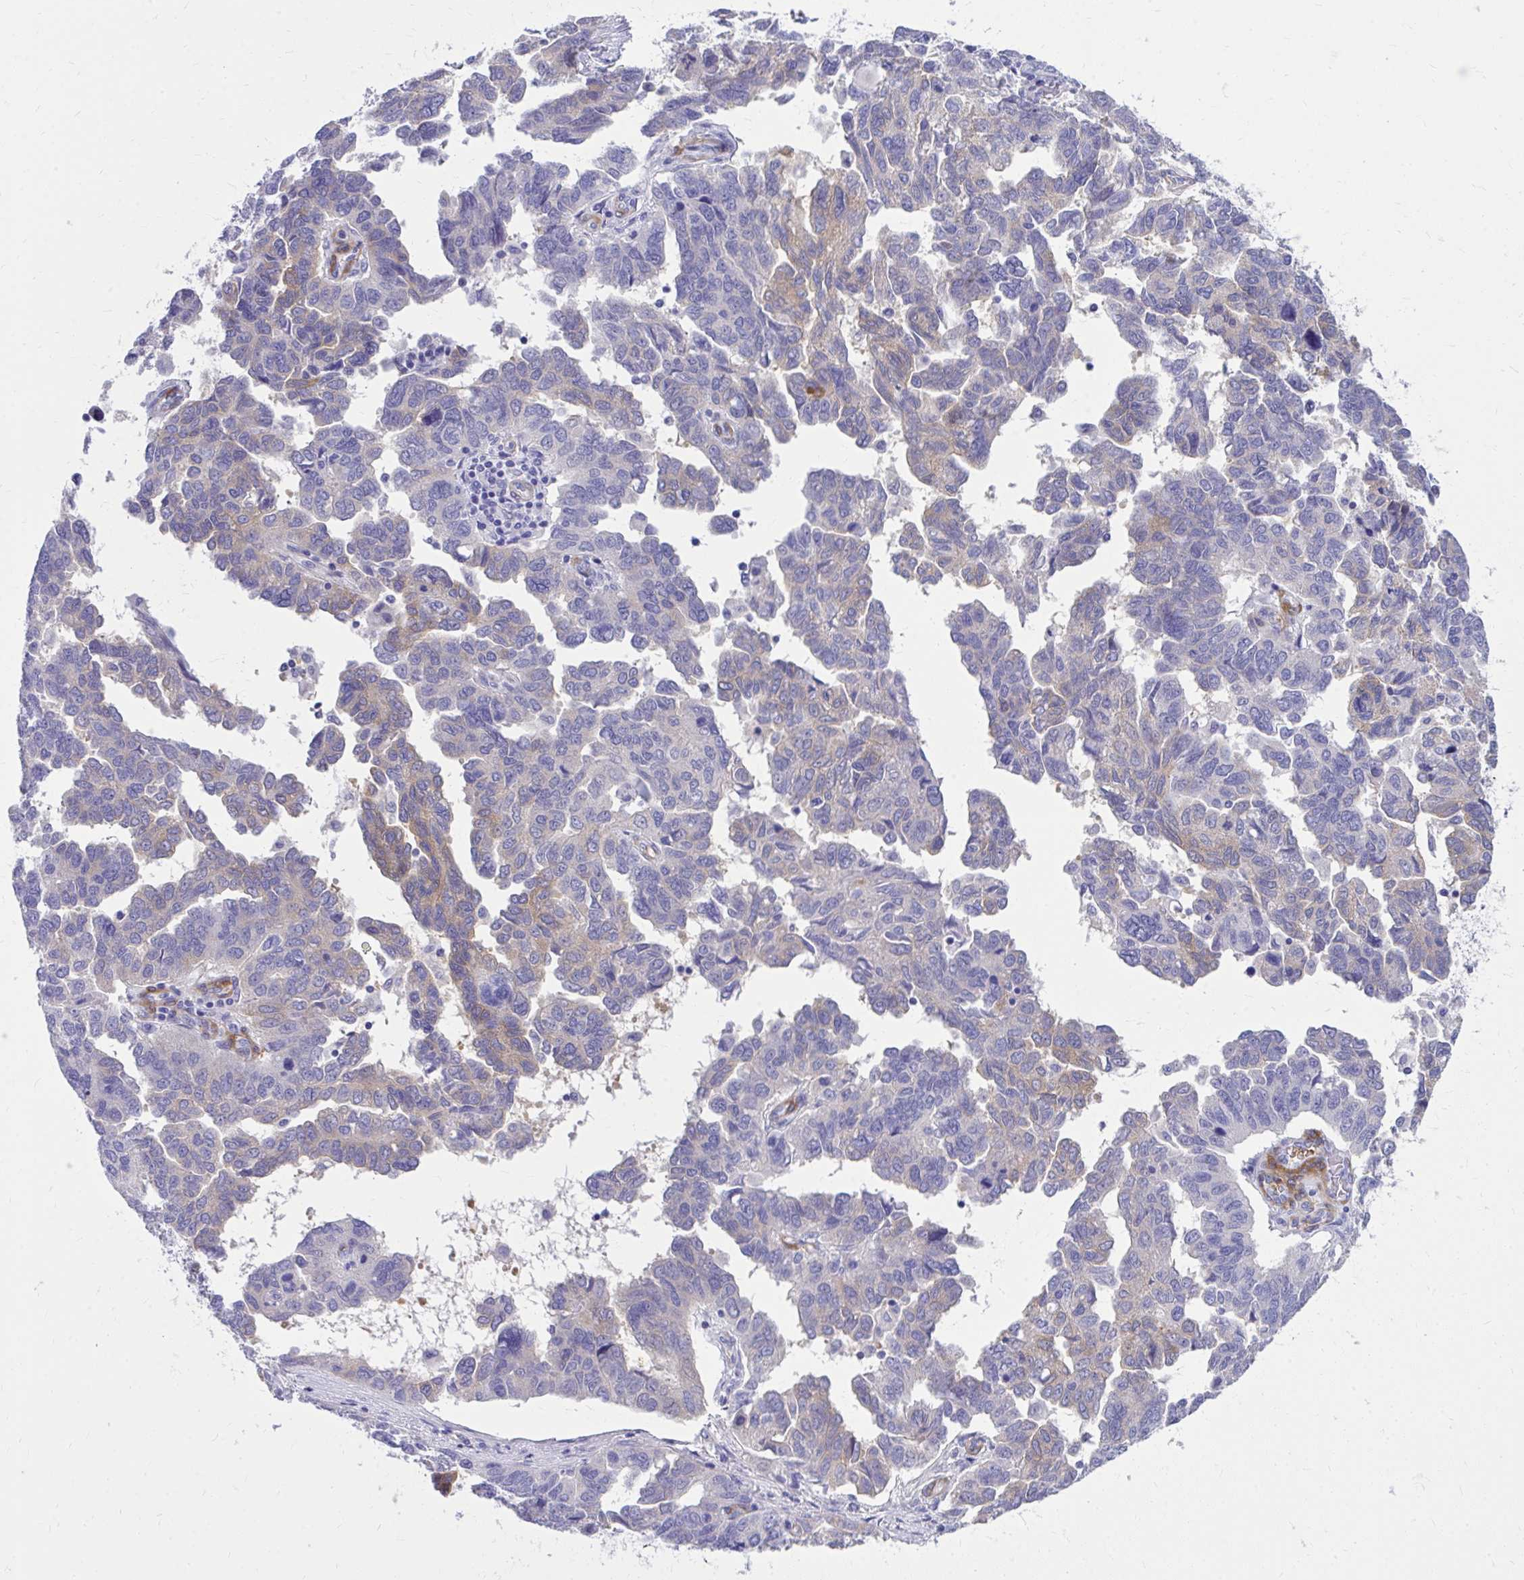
{"staining": {"intensity": "weak", "quantity": "<25%", "location": "cytoplasmic/membranous"}, "tissue": "ovarian cancer", "cell_type": "Tumor cells", "image_type": "cancer", "snomed": [{"axis": "morphology", "description": "Cystadenocarcinoma, serous, NOS"}, {"axis": "topography", "description": "Ovary"}], "caption": "An immunohistochemistry (IHC) histopathology image of ovarian serous cystadenocarcinoma is shown. There is no staining in tumor cells of ovarian serous cystadenocarcinoma. Nuclei are stained in blue.", "gene": "EPB41L1", "patient": {"sex": "female", "age": 64}}